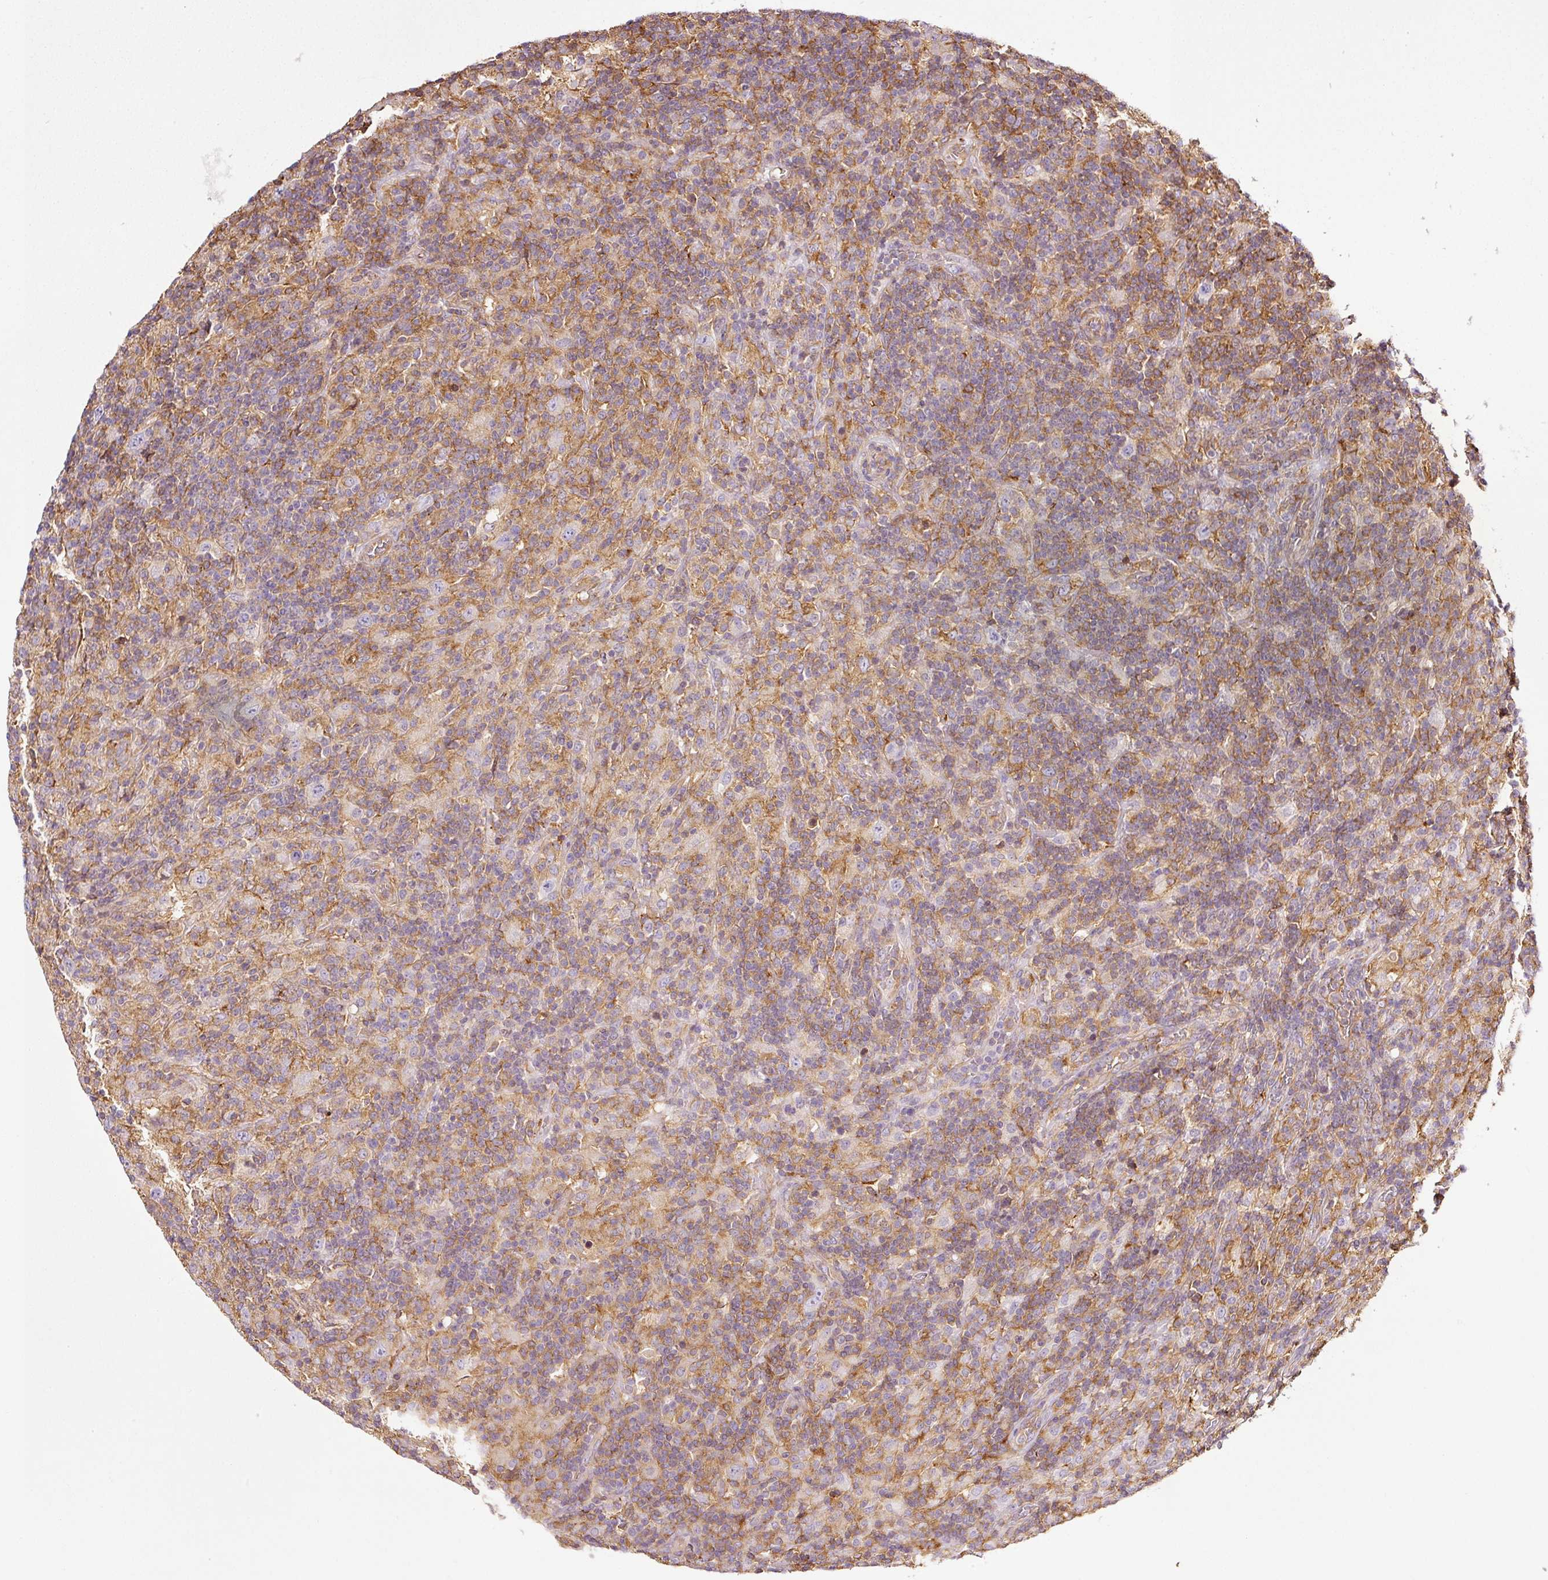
{"staining": {"intensity": "negative", "quantity": "none", "location": "none"}, "tissue": "lymphoma", "cell_type": "Tumor cells", "image_type": "cancer", "snomed": [{"axis": "morphology", "description": "Hodgkin's disease, NOS"}, {"axis": "topography", "description": "Lymph node"}], "caption": "This is a micrograph of IHC staining of lymphoma, which shows no positivity in tumor cells. Nuclei are stained in blue.", "gene": "SCNM1", "patient": {"sex": "male", "age": 70}}